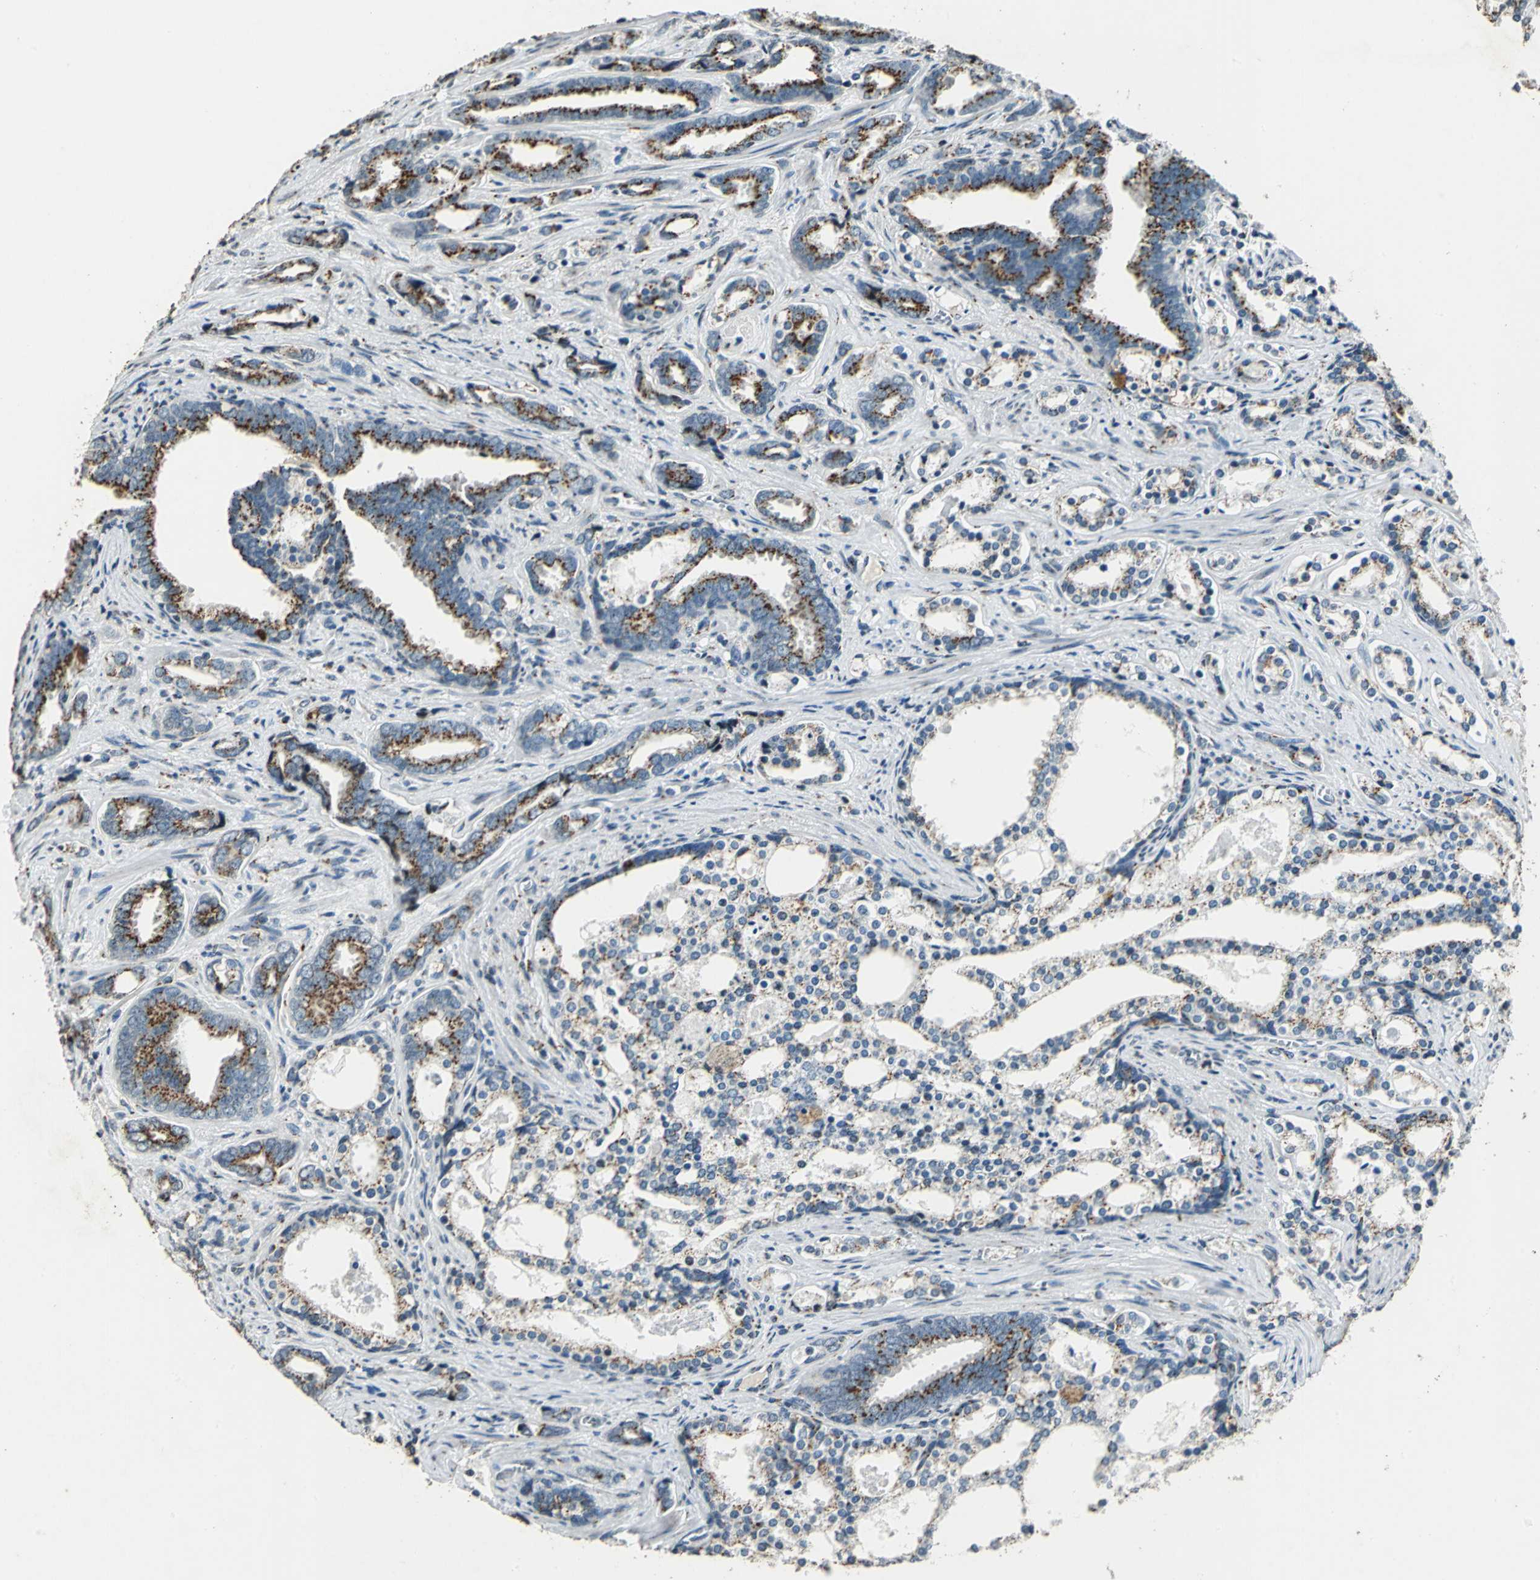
{"staining": {"intensity": "strong", "quantity": "25%-75%", "location": "cytoplasmic/membranous"}, "tissue": "prostate cancer", "cell_type": "Tumor cells", "image_type": "cancer", "snomed": [{"axis": "morphology", "description": "Adenocarcinoma, Medium grade"}, {"axis": "topography", "description": "Prostate"}], "caption": "Strong cytoplasmic/membranous protein positivity is seen in approximately 25%-75% of tumor cells in prostate medium-grade adenocarcinoma. Using DAB (3,3'-diaminobenzidine) (brown) and hematoxylin (blue) stains, captured at high magnification using brightfield microscopy.", "gene": "TMEM115", "patient": {"sex": "male", "age": 67}}